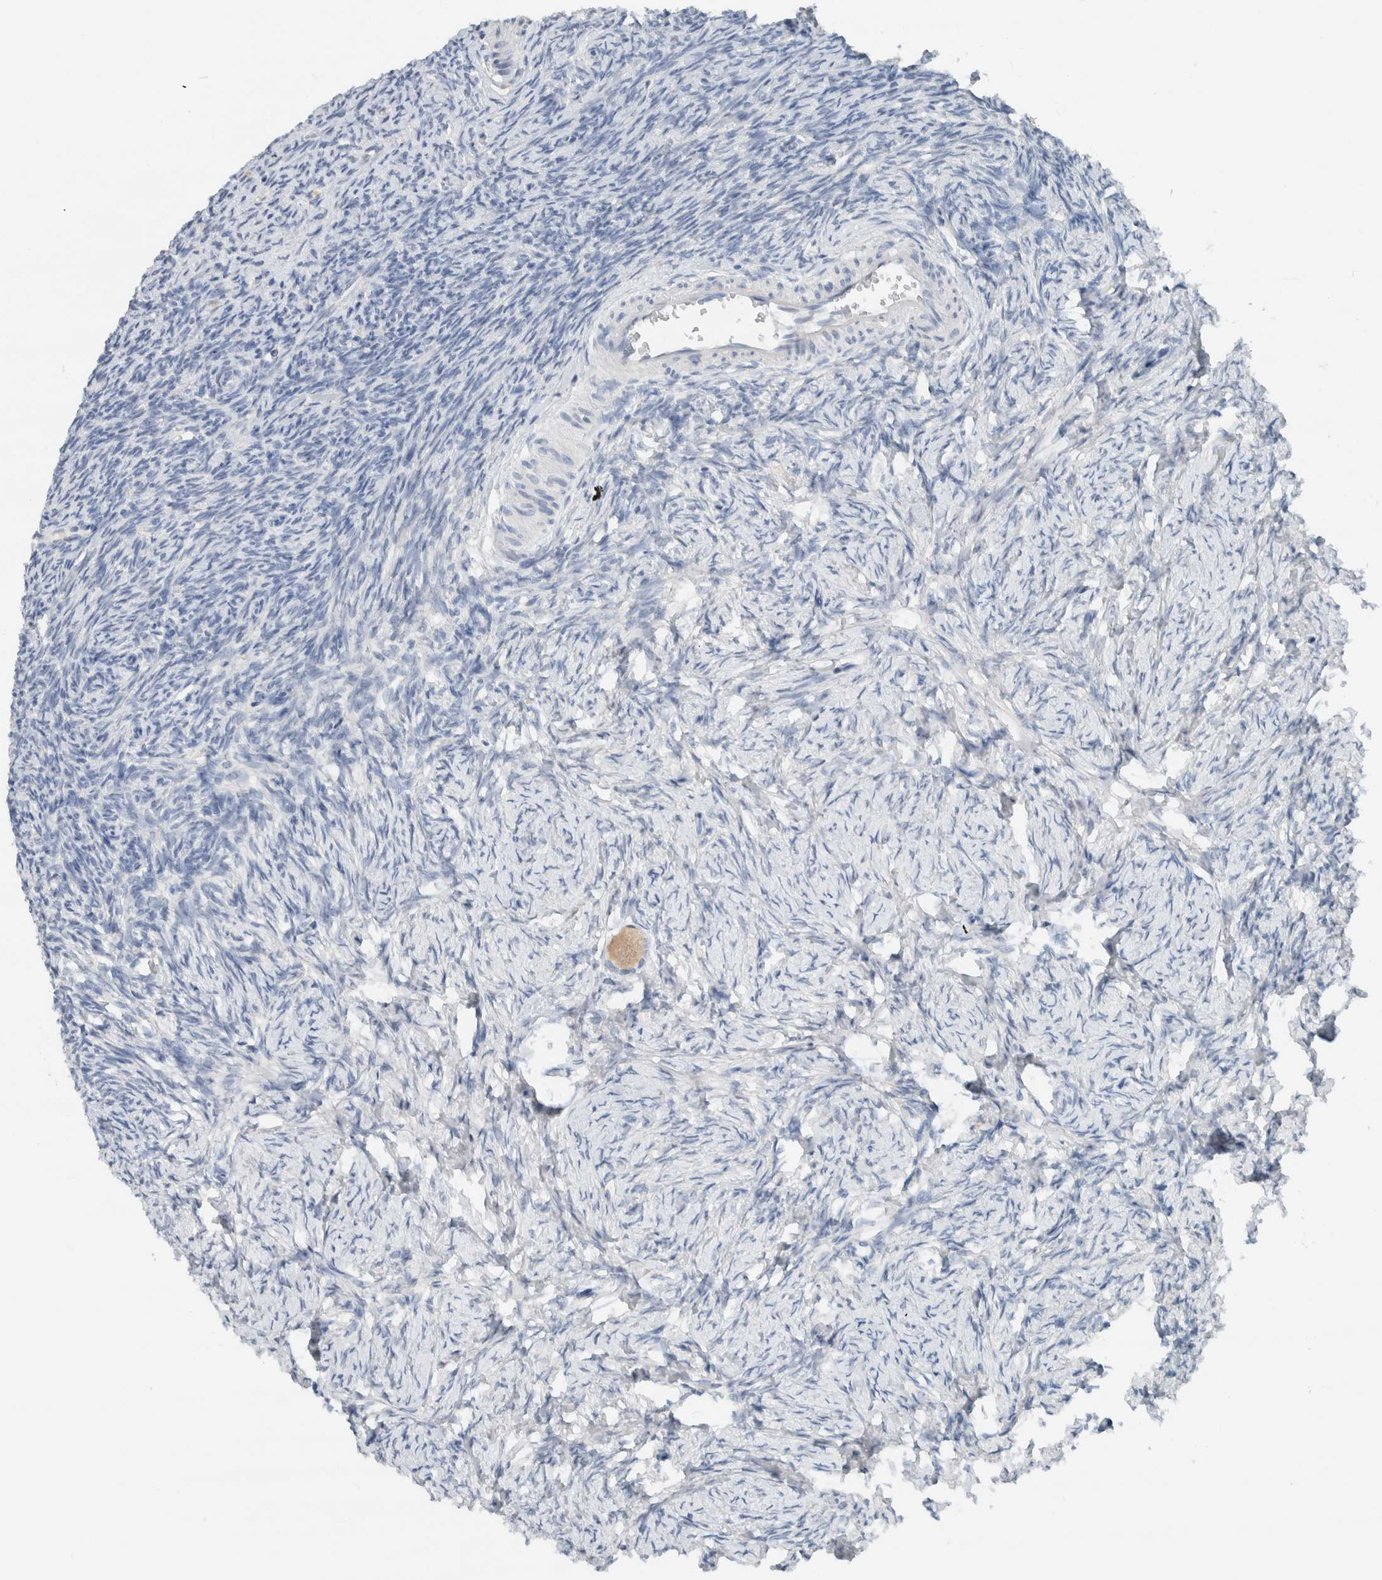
{"staining": {"intensity": "moderate", "quantity": ">75%", "location": "cytoplasmic/membranous"}, "tissue": "ovary", "cell_type": "Follicle cells", "image_type": "normal", "snomed": [{"axis": "morphology", "description": "Normal tissue, NOS"}, {"axis": "topography", "description": "Ovary"}], "caption": "This is a micrograph of immunohistochemistry staining of unremarkable ovary, which shows moderate positivity in the cytoplasmic/membranous of follicle cells.", "gene": "DUOX1", "patient": {"sex": "female", "age": 34}}